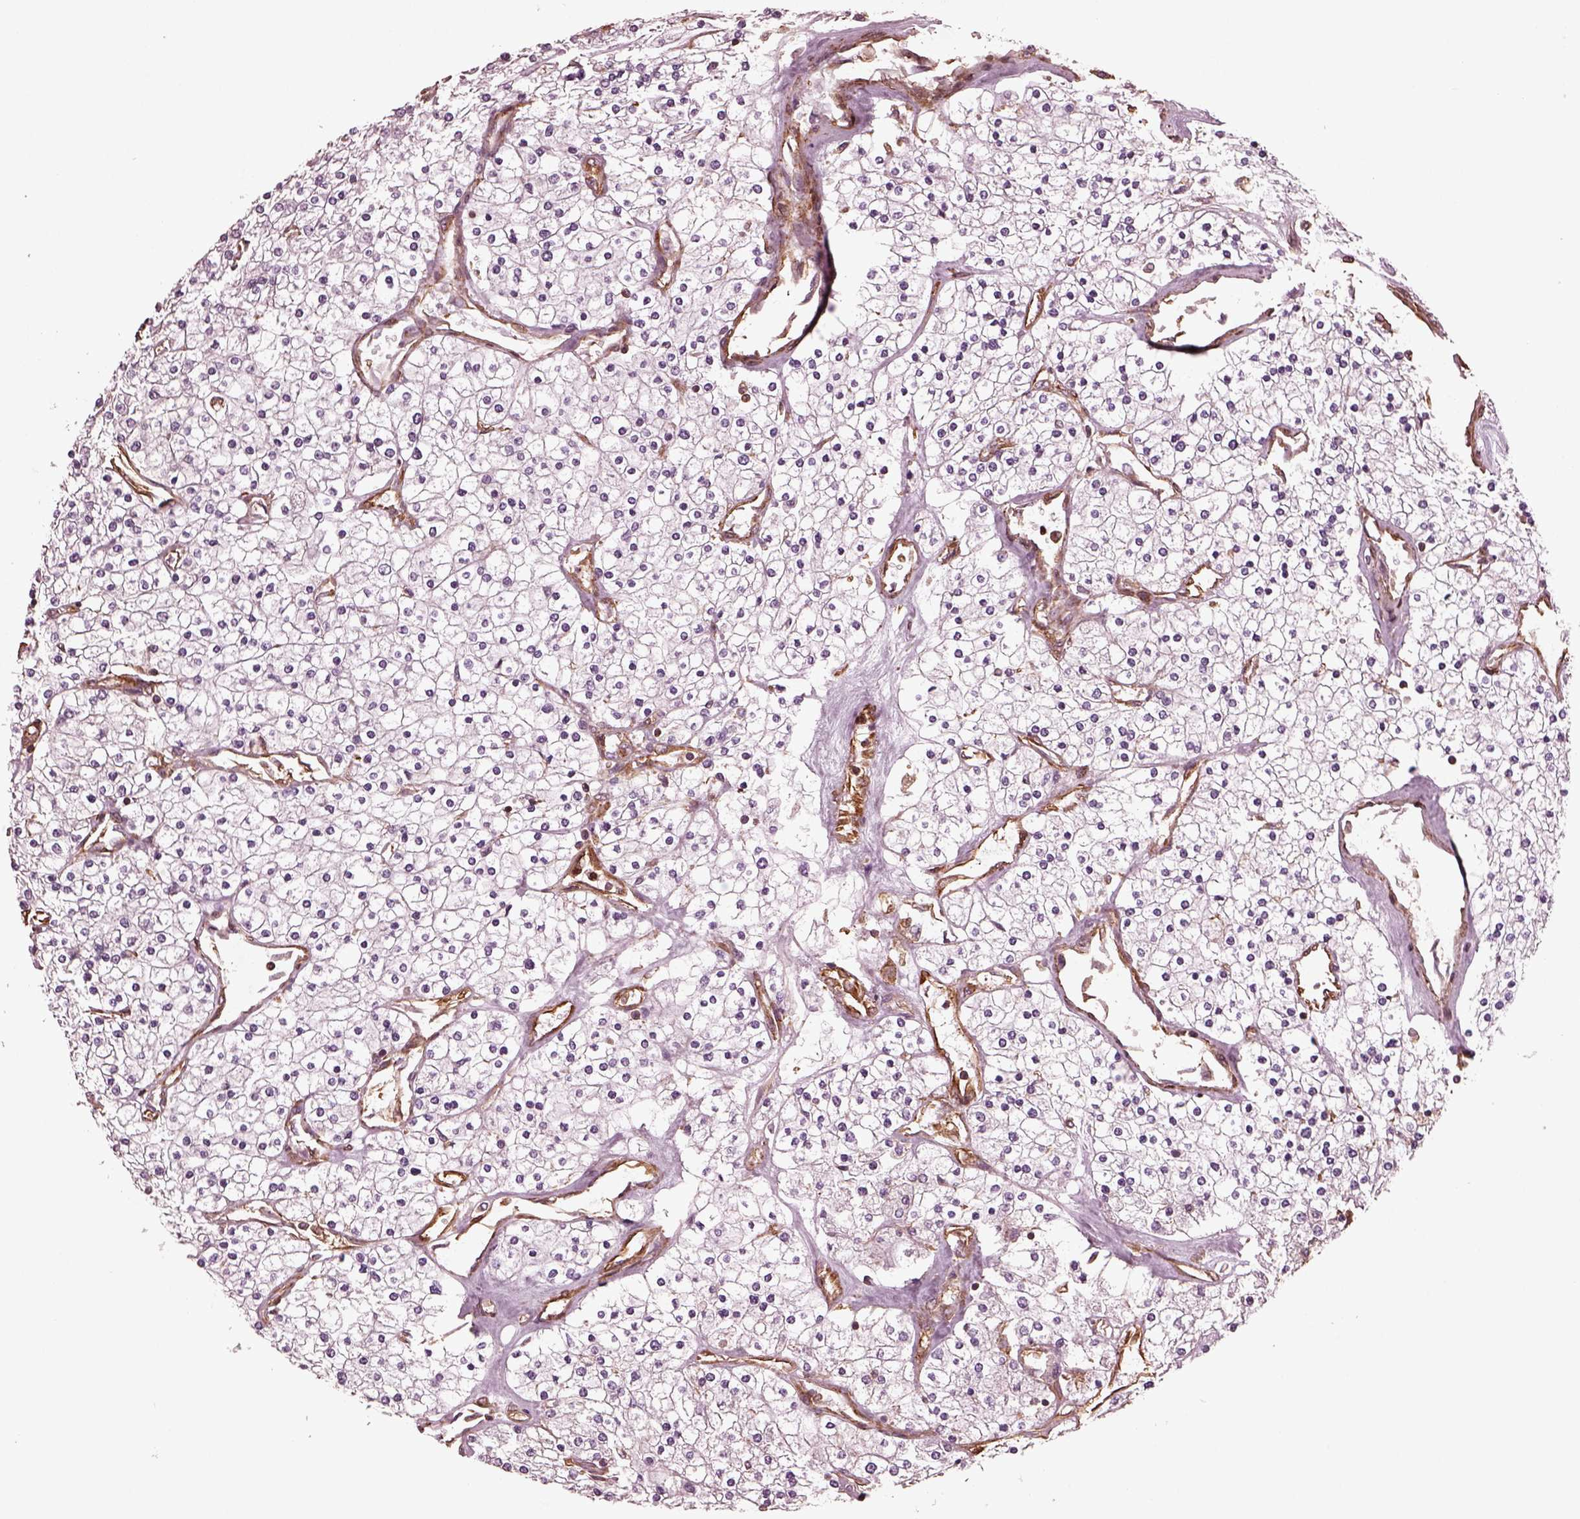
{"staining": {"intensity": "negative", "quantity": "none", "location": "none"}, "tissue": "renal cancer", "cell_type": "Tumor cells", "image_type": "cancer", "snomed": [{"axis": "morphology", "description": "Adenocarcinoma, NOS"}, {"axis": "topography", "description": "Kidney"}], "caption": "Tumor cells are negative for brown protein staining in renal cancer.", "gene": "MYL6", "patient": {"sex": "male", "age": 80}}